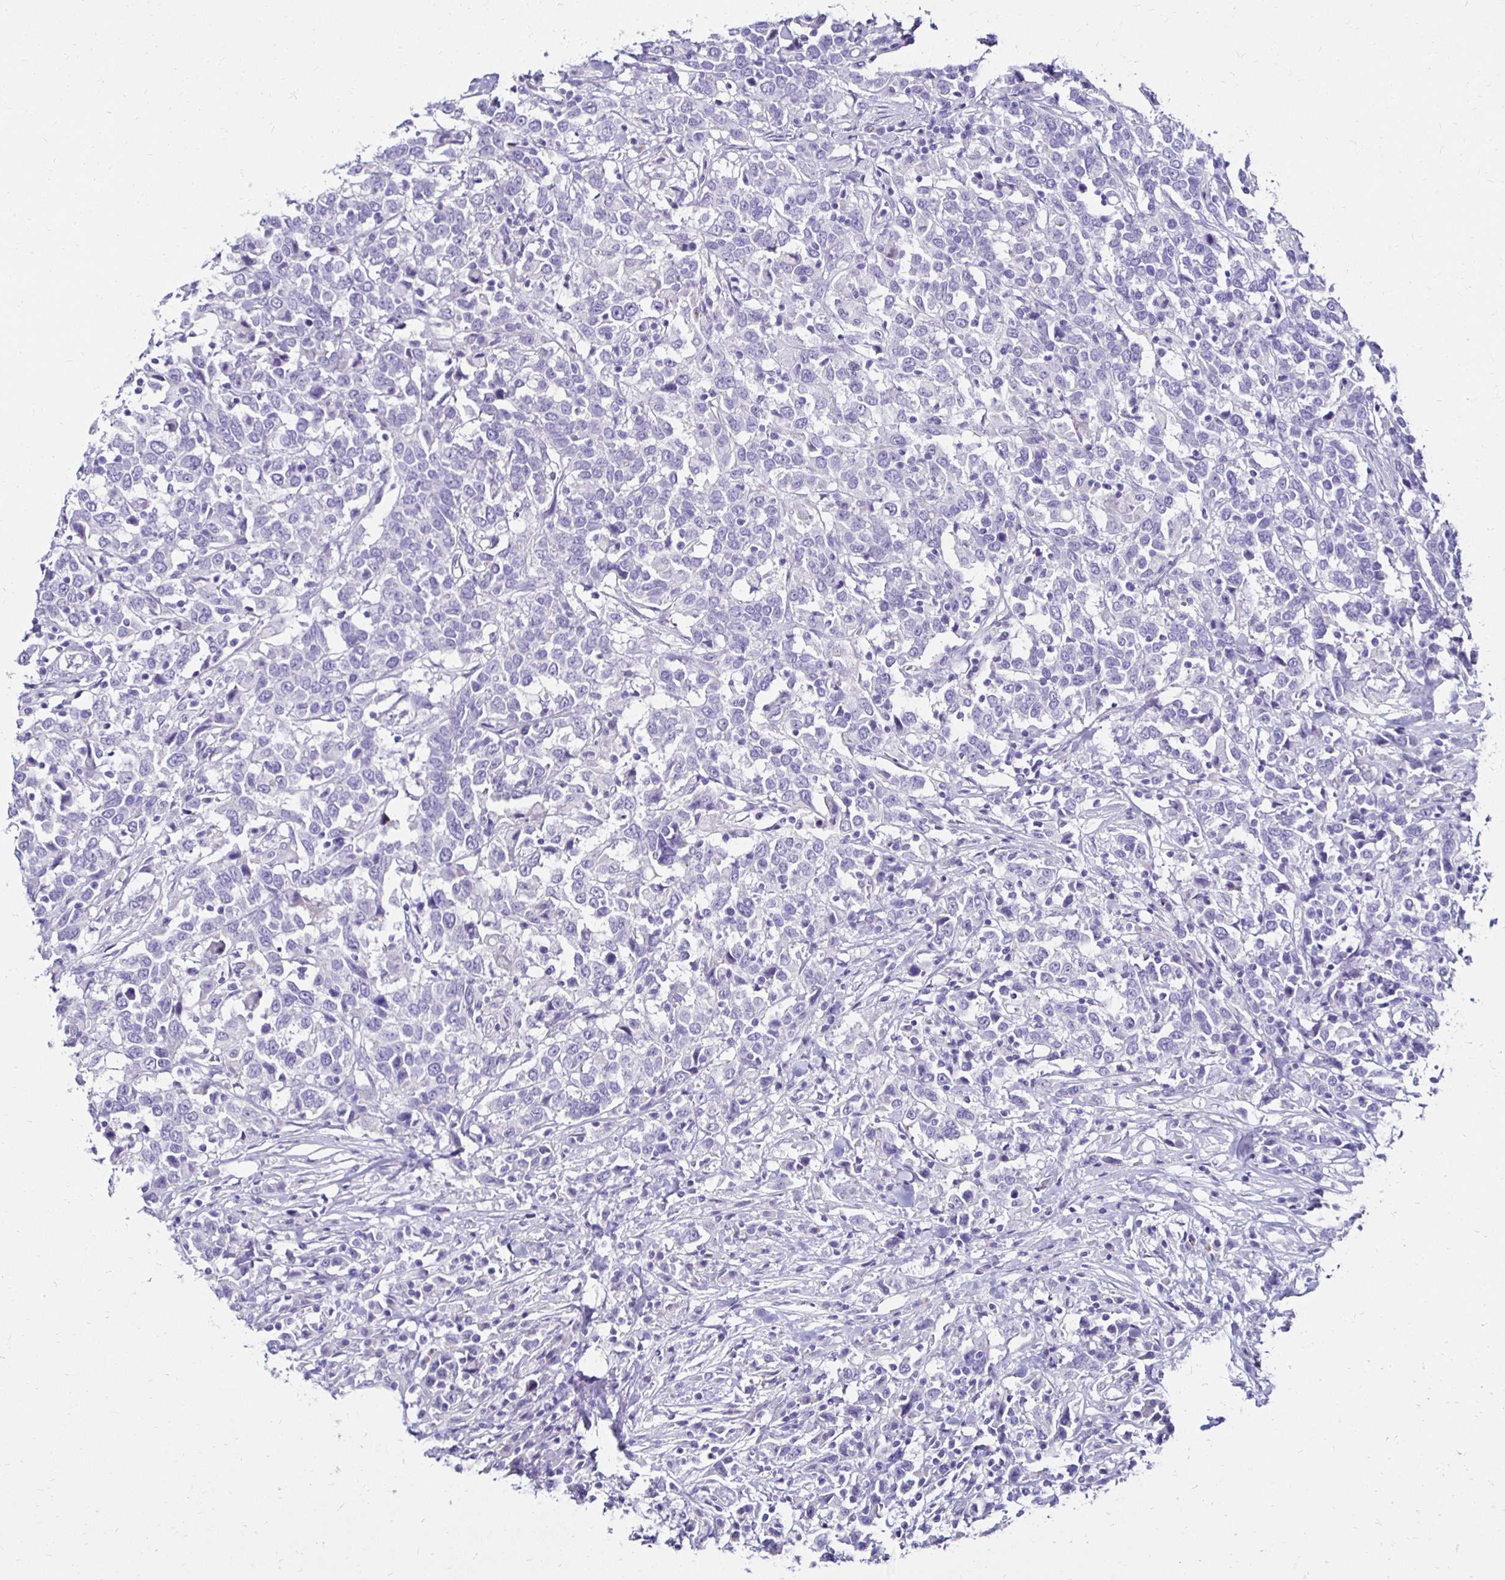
{"staining": {"intensity": "negative", "quantity": "none", "location": "none"}, "tissue": "urothelial cancer", "cell_type": "Tumor cells", "image_type": "cancer", "snomed": [{"axis": "morphology", "description": "Urothelial carcinoma, High grade"}, {"axis": "topography", "description": "Urinary bladder"}], "caption": "Histopathology image shows no significant protein staining in tumor cells of urothelial carcinoma (high-grade). (IHC, brightfield microscopy, high magnification).", "gene": "KCNT1", "patient": {"sex": "male", "age": 61}}